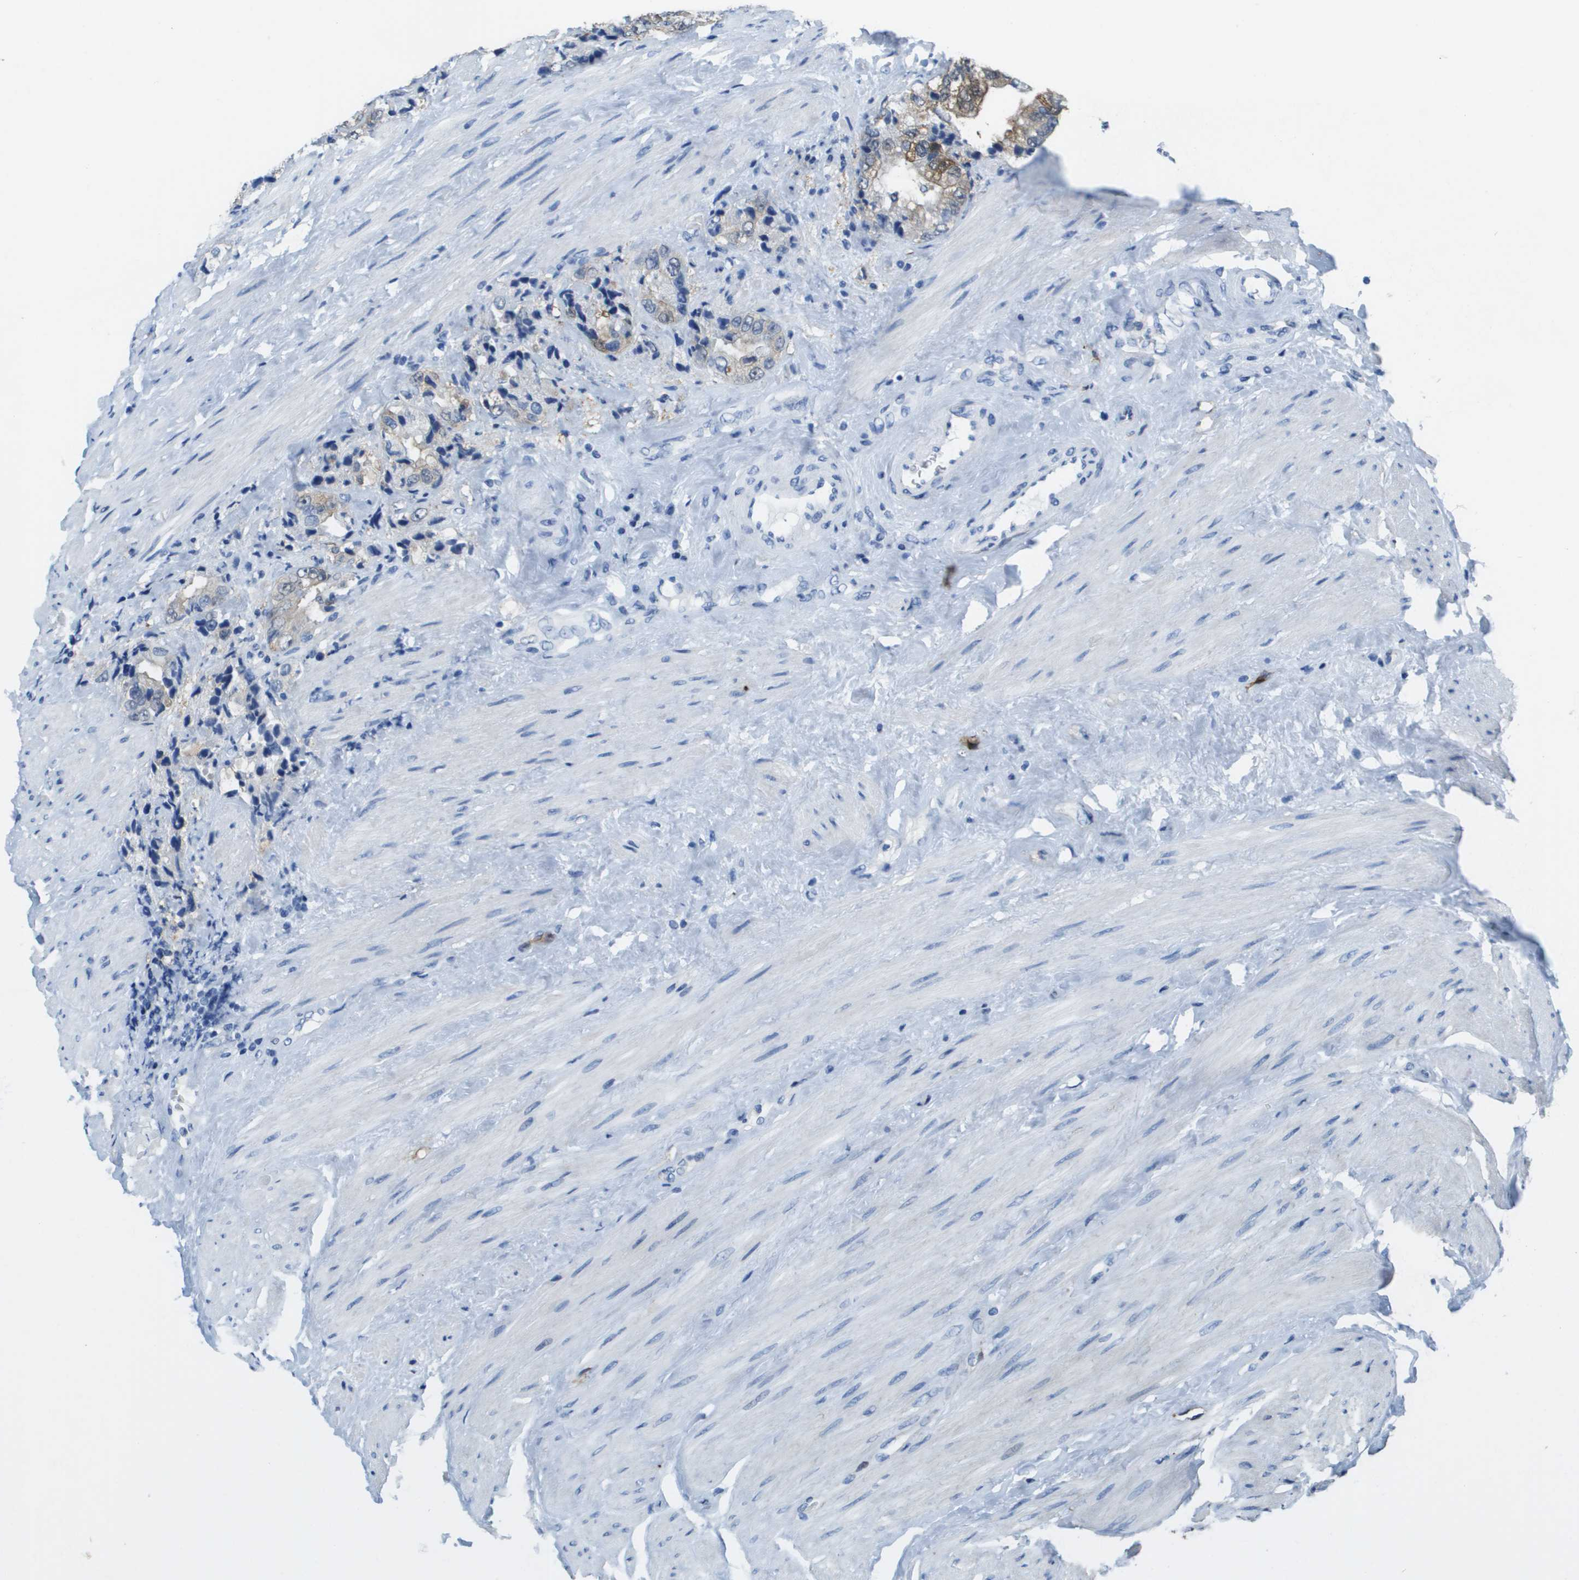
{"staining": {"intensity": "moderate", "quantity": "<25%", "location": "cytoplasmic/membranous"}, "tissue": "prostate cancer", "cell_type": "Tumor cells", "image_type": "cancer", "snomed": [{"axis": "morphology", "description": "Adenocarcinoma, High grade"}, {"axis": "topography", "description": "Prostate"}], "caption": "This image displays IHC staining of human prostate cancer, with low moderate cytoplasmic/membranous expression in about <25% of tumor cells.", "gene": "FABP5", "patient": {"sex": "male", "age": 61}}